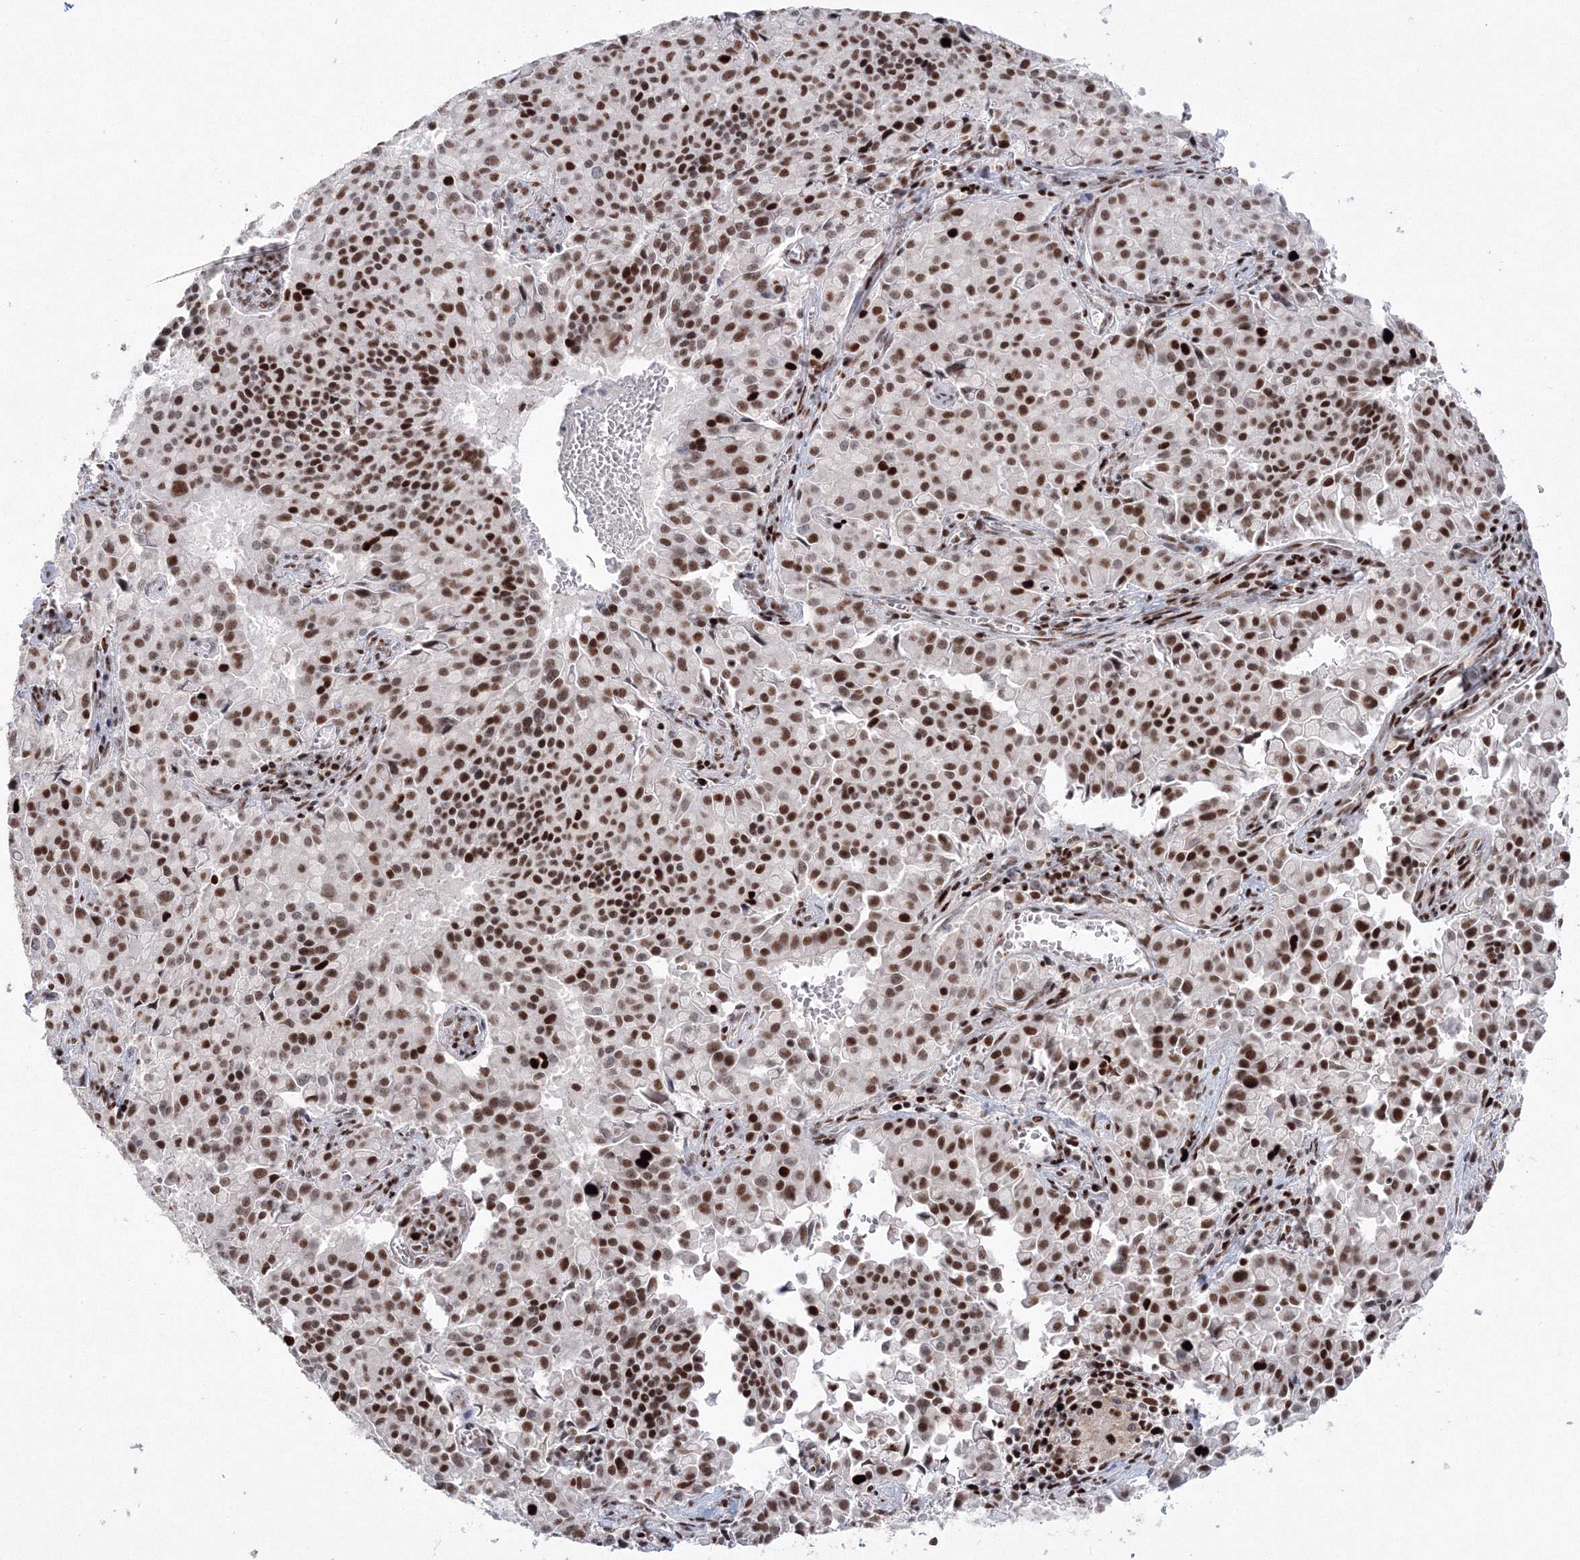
{"staining": {"intensity": "strong", "quantity": ">75%", "location": "nuclear"}, "tissue": "pancreatic cancer", "cell_type": "Tumor cells", "image_type": "cancer", "snomed": [{"axis": "morphology", "description": "Adenocarcinoma, NOS"}, {"axis": "topography", "description": "Pancreas"}], "caption": "A high amount of strong nuclear positivity is present in about >75% of tumor cells in adenocarcinoma (pancreatic) tissue.", "gene": "LIG1", "patient": {"sex": "male", "age": 65}}